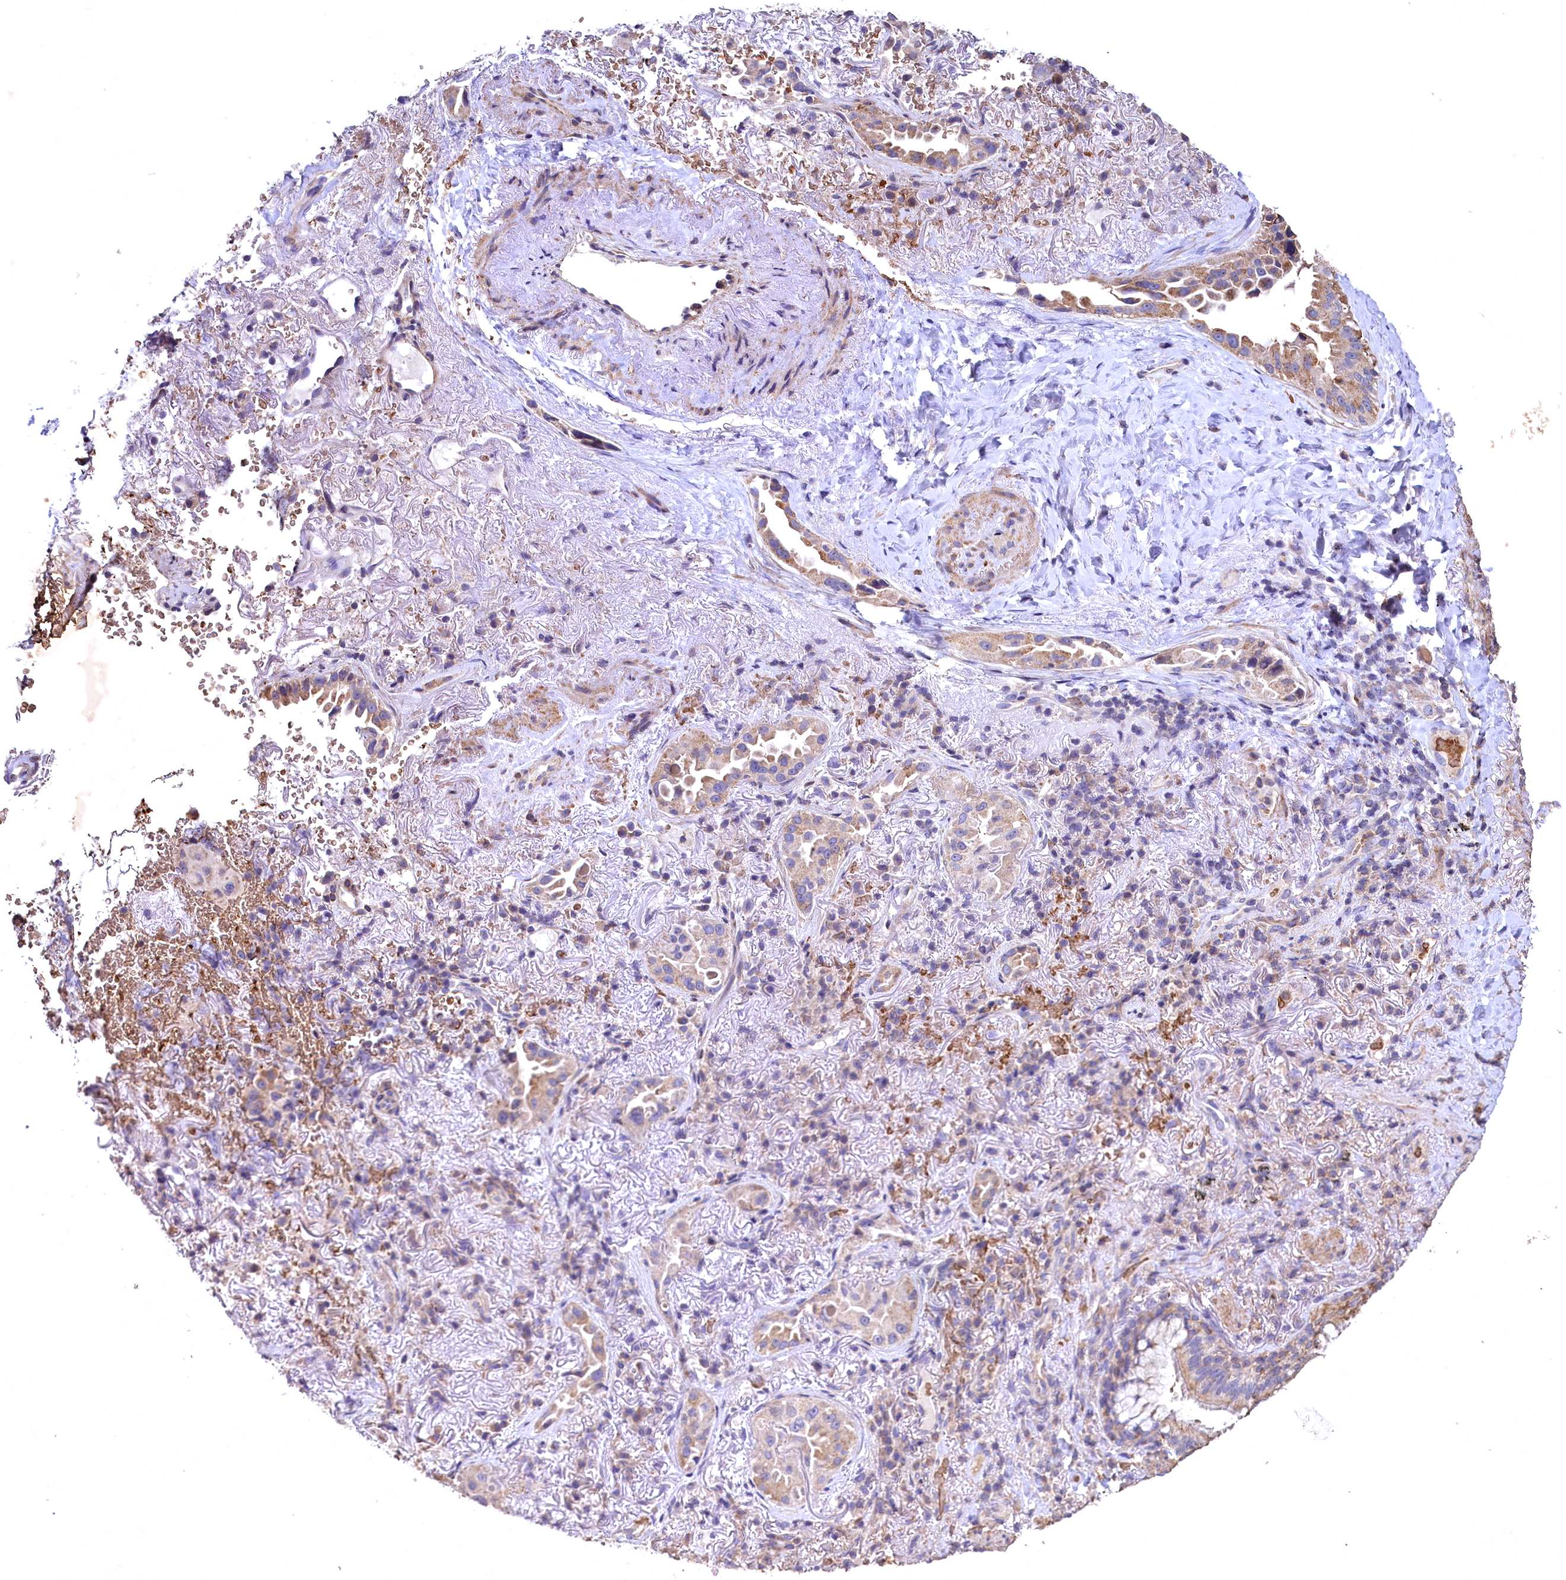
{"staining": {"intensity": "moderate", "quantity": ">75%", "location": "cytoplasmic/membranous"}, "tissue": "lung cancer", "cell_type": "Tumor cells", "image_type": "cancer", "snomed": [{"axis": "morphology", "description": "Adenocarcinoma, NOS"}, {"axis": "topography", "description": "Lung"}], "caption": "DAB immunohistochemical staining of human lung adenocarcinoma reveals moderate cytoplasmic/membranous protein positivity in about >75% of tumor cells.", "gene": "SPTA1", "patient": {"sex": "female", "age": 69}}